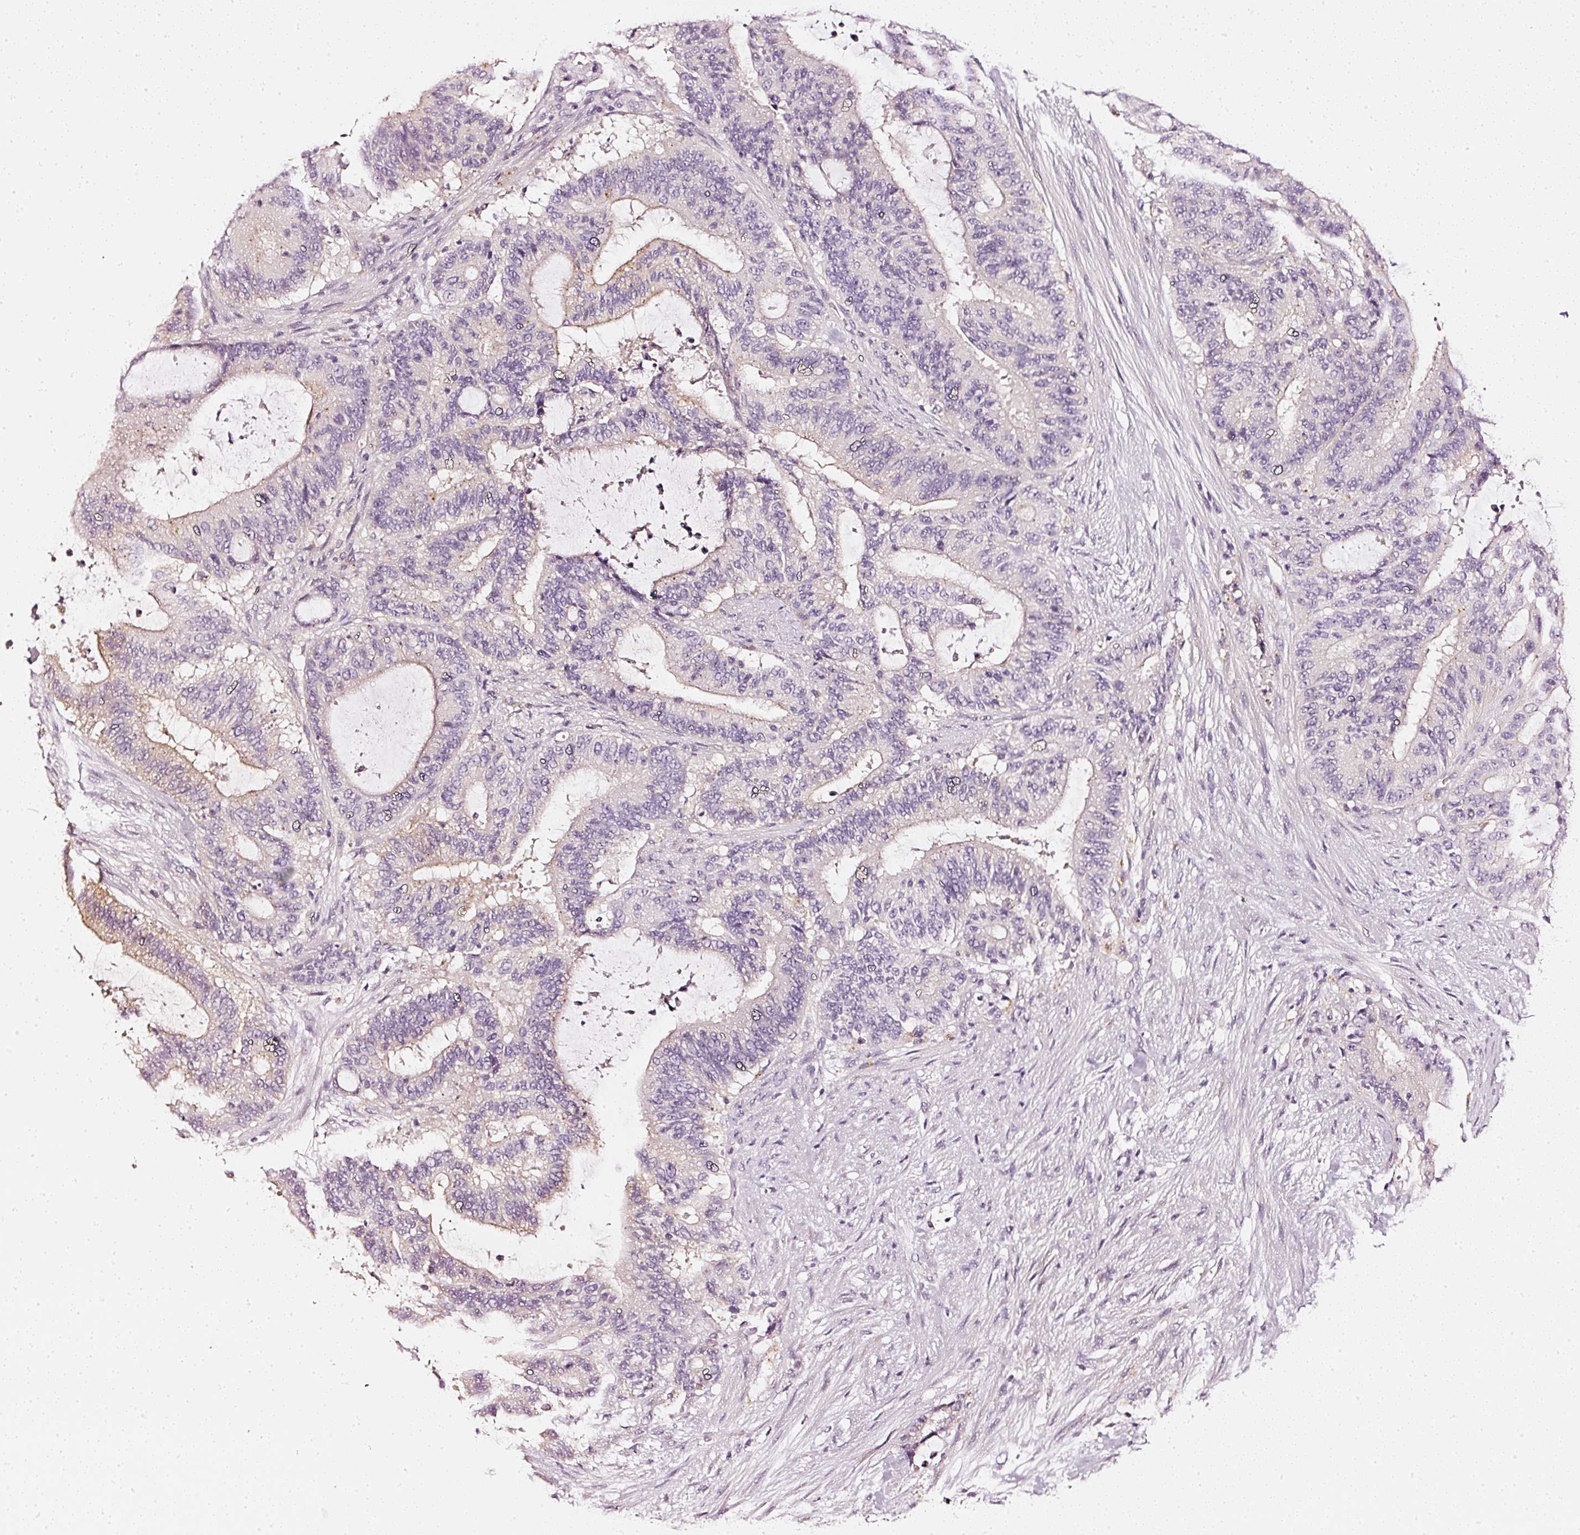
{"staining": {"intensity": "weak", "quantity": "<25%", "location": "cytoplasmic/membranous"}, "tissue": "liver cancer", "cell_type": "Tumor cells", "image_type": "cancer", "snomed": [{"axis": "morphology", "description": "Normal tissue, NOS"}, {"axis": "morphology", "description": "Cholangiocarcinoma"}, {"axis": "topography", "description": "Liver"}, {"axis": "topography", "description": "Peripheral nerve tissue"}], "caption": "The histopathology image shows no significant staining in tumor cells of liver cancer (cholangiocarcinoma).", "gene": "CNP", "patient": {"sex": "female", "age": 73}}